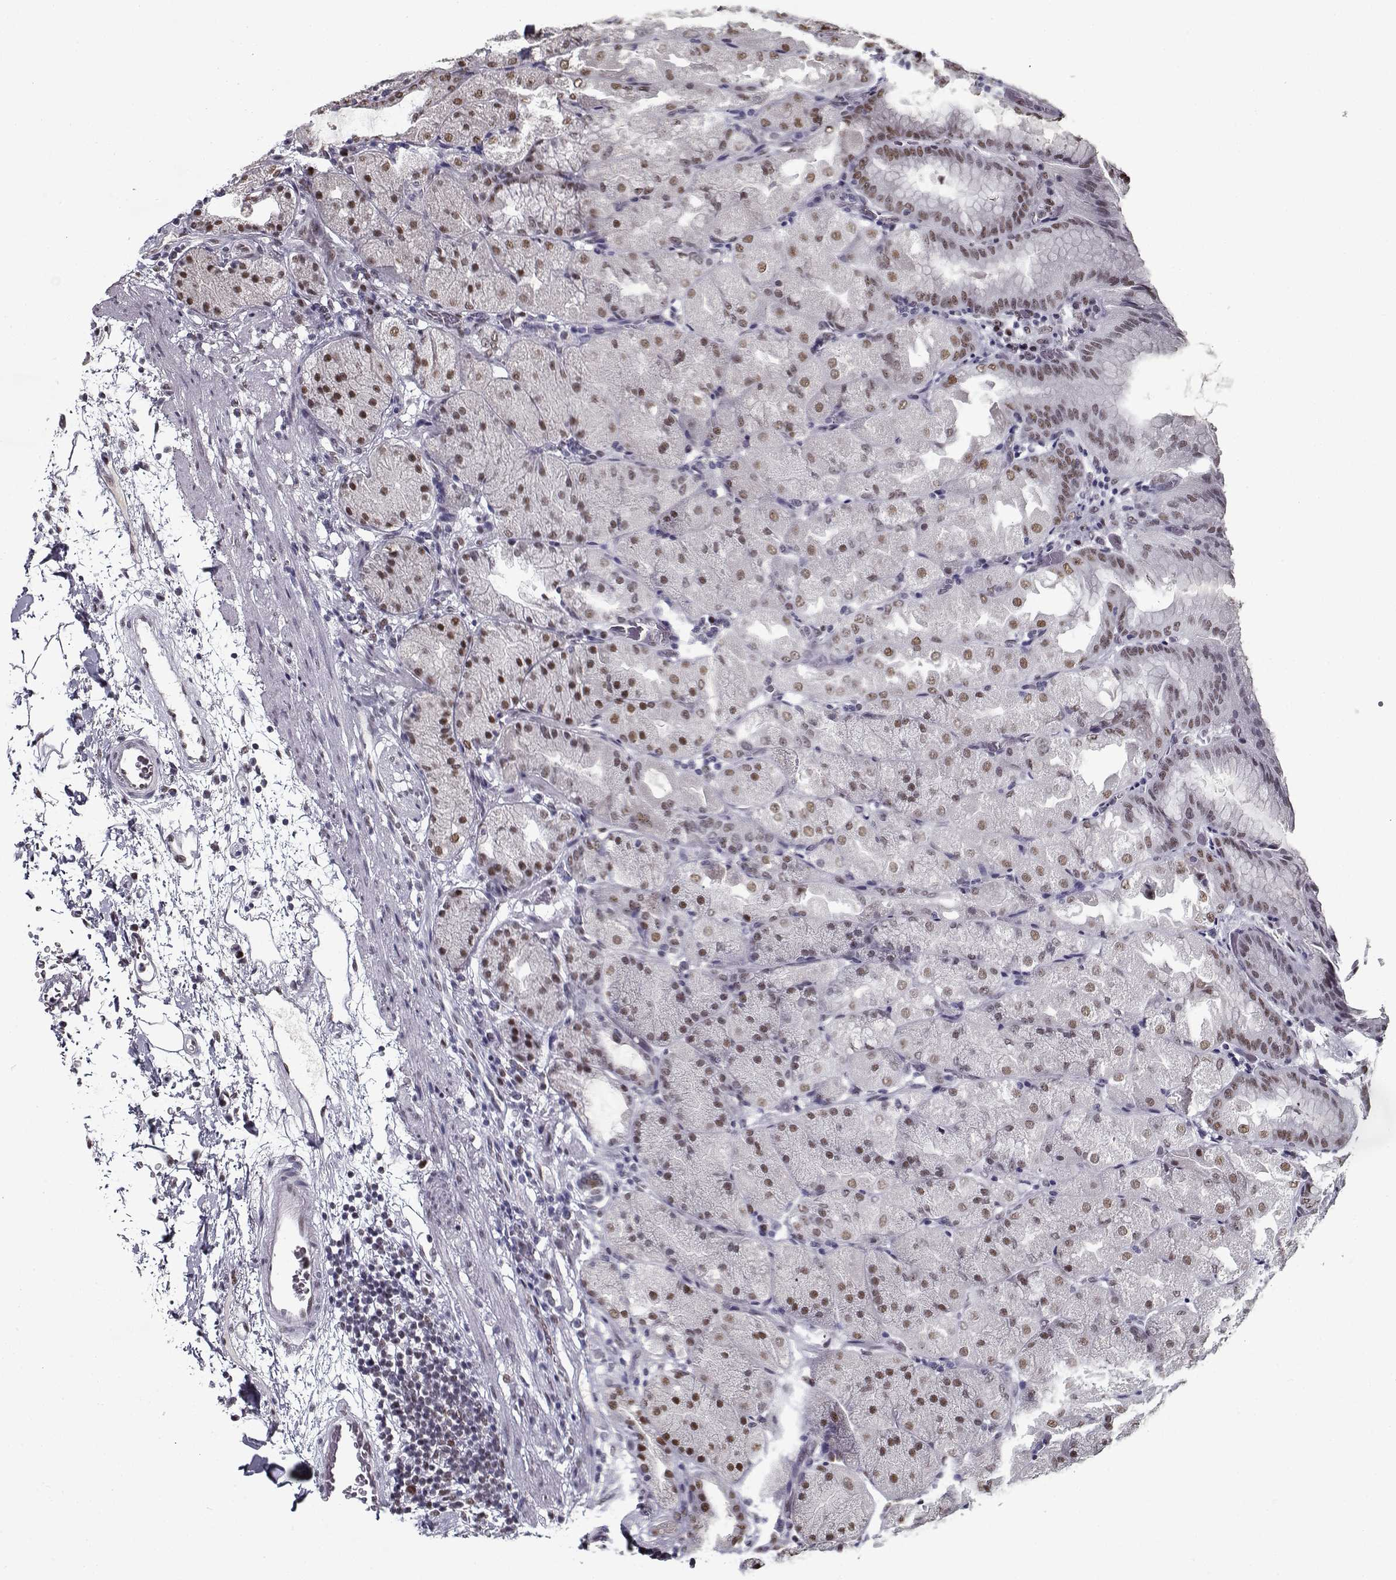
{"staining": {"intensity": "moderate", "quantity": "<25%", "location": "nuclear"}, "tissue": "stomach", "cell_type": "Glandular cells", "image_type": "normal", "snomed": [{"axis": "morphology", "description": "Normal tissue, NOS"}, {"axis": "topography", "description": "Stomach, upper"}, {"axis": "topography", "description": "Stomach"}, {"axis": "topography", "description": "Stomach, lower"}], "caption": "Moderate nuclear protein positivity is appreciated in about <25% of glandular cells in stomach.", "gene": "PRMT1", "patient": {"sex": "male", "age": 62}}